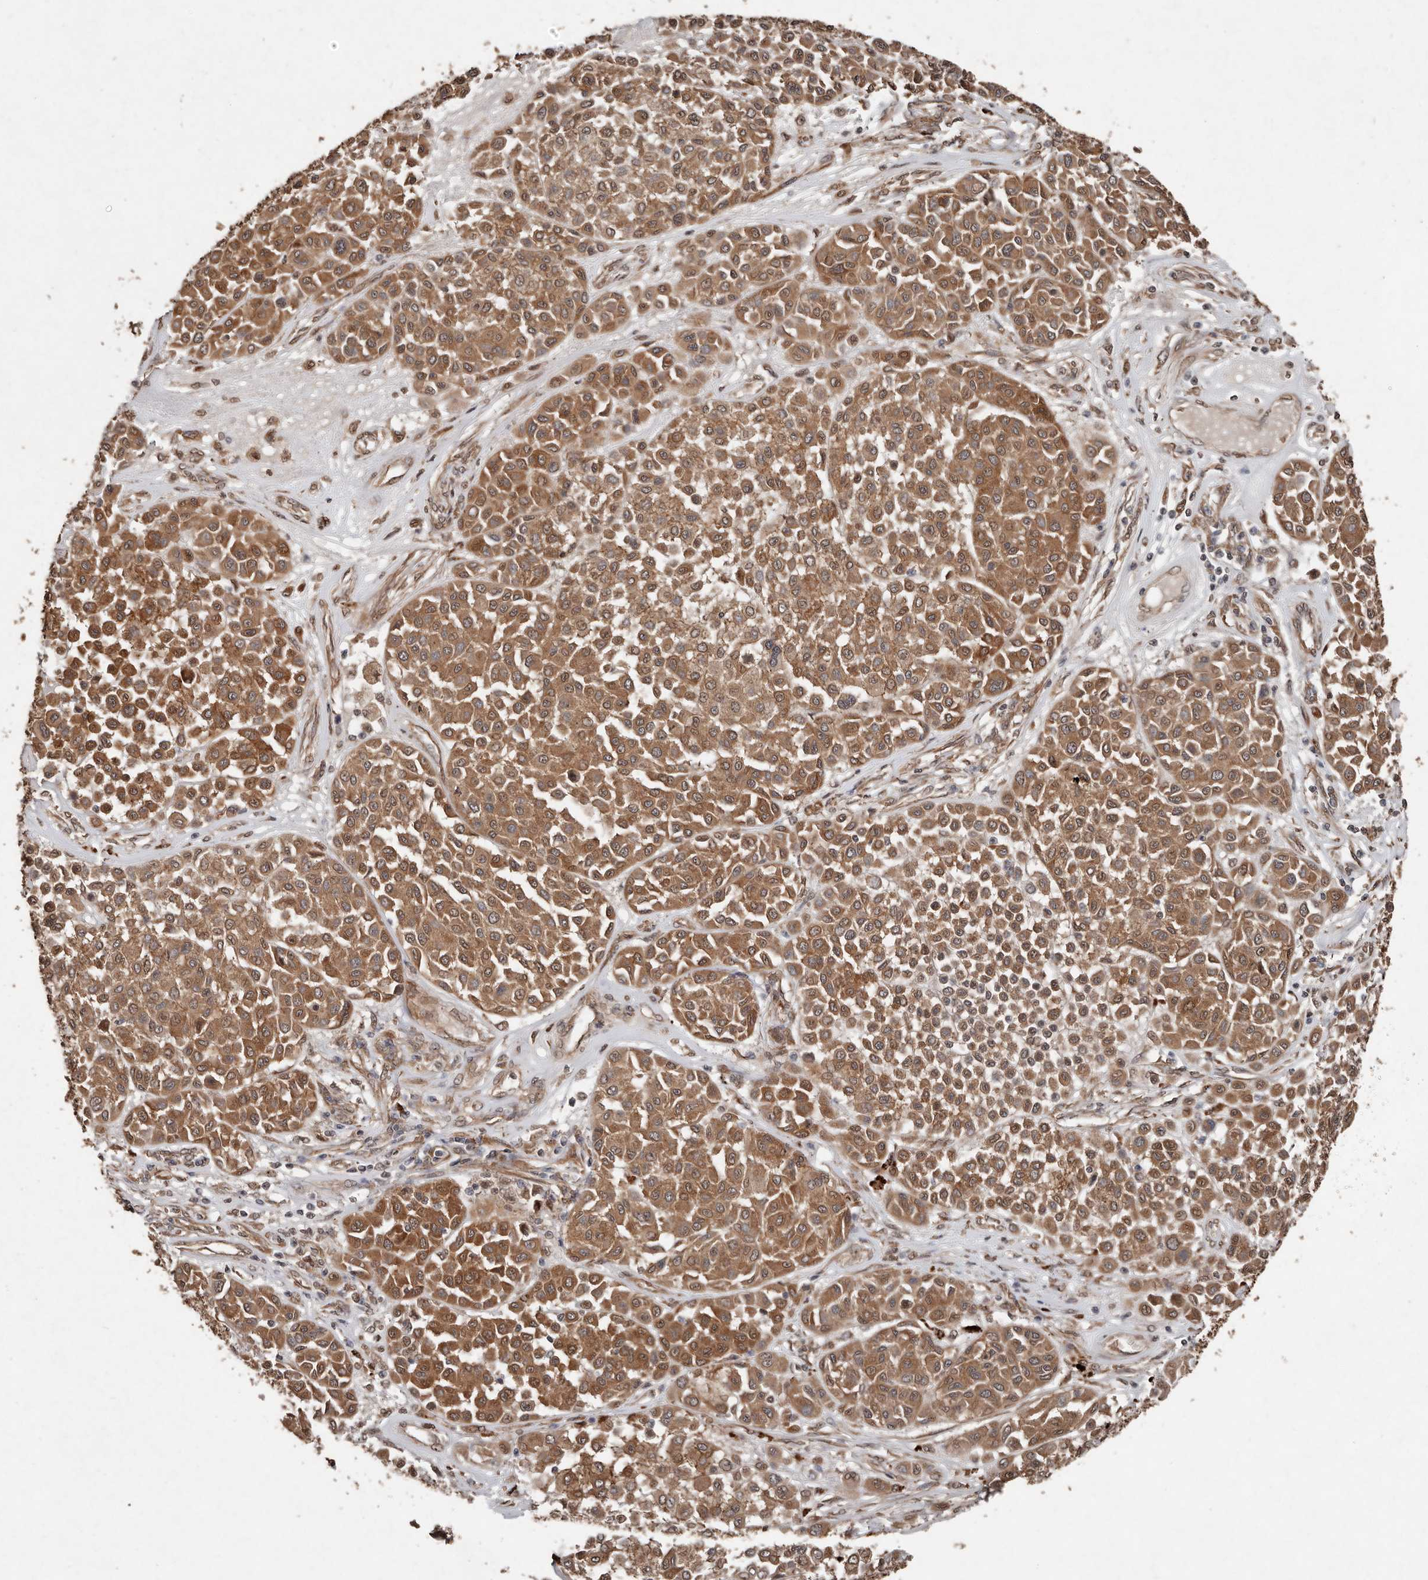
{"staining": {"intensity": "moderate", "quantity": ">75%", "location": "cytoplasmic/membranous"}, "tissue": "melanoma", "cell_type": "Tumor cells", "image_type": "cancer", "snomed": [{"axis": "morphology", "description": "Malignant melanoma, Metastatic site"}, {"axis": "topography", "description": "Soft tissue"}], "caption": "Human melanoma stained with a protein marker shows moderate staining in tumor cells.", "gene": "DIP2C", "patient": {"sex": "male", "age": 41}}